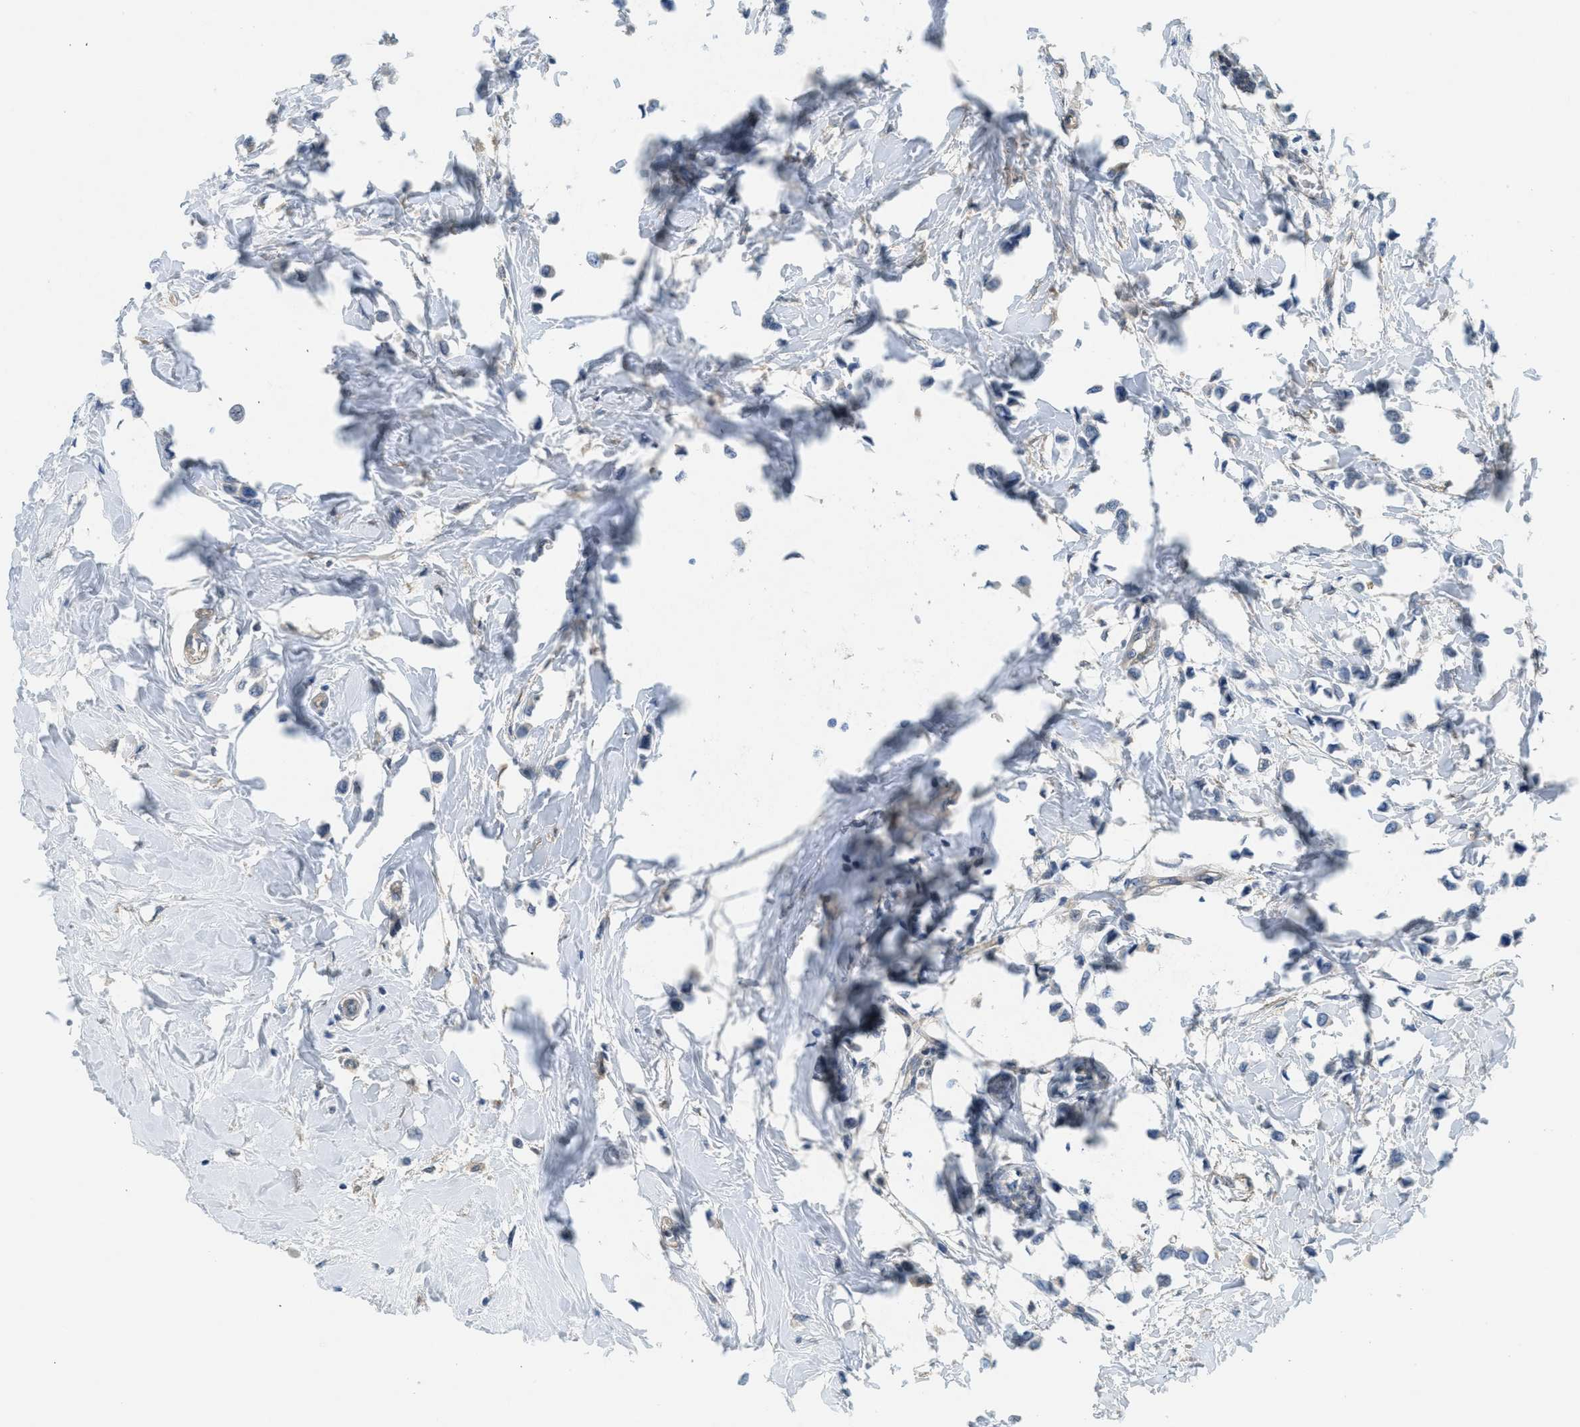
{"staining": {"intensity": "negative", "quantity": "none", "location": "none"}, "tissue": "breast cancer", "cell_type": "Tumor cells", "image_type": "cancer", "snomed": [{"axis": "morphology", "description": "Lobular carcinoma"}, {"axis": "topography", "description": "Breast"}], "caption": "IHC image of breast lobular carcinoma stained for a protein (brown), which shows no expression in tumor cells. (Brightfield microscopy of DAB immunohistochemistry (IHC) at high magnification).", "gene": "ZFYVE9", "patient": {"sex": "female", "age": 51}}